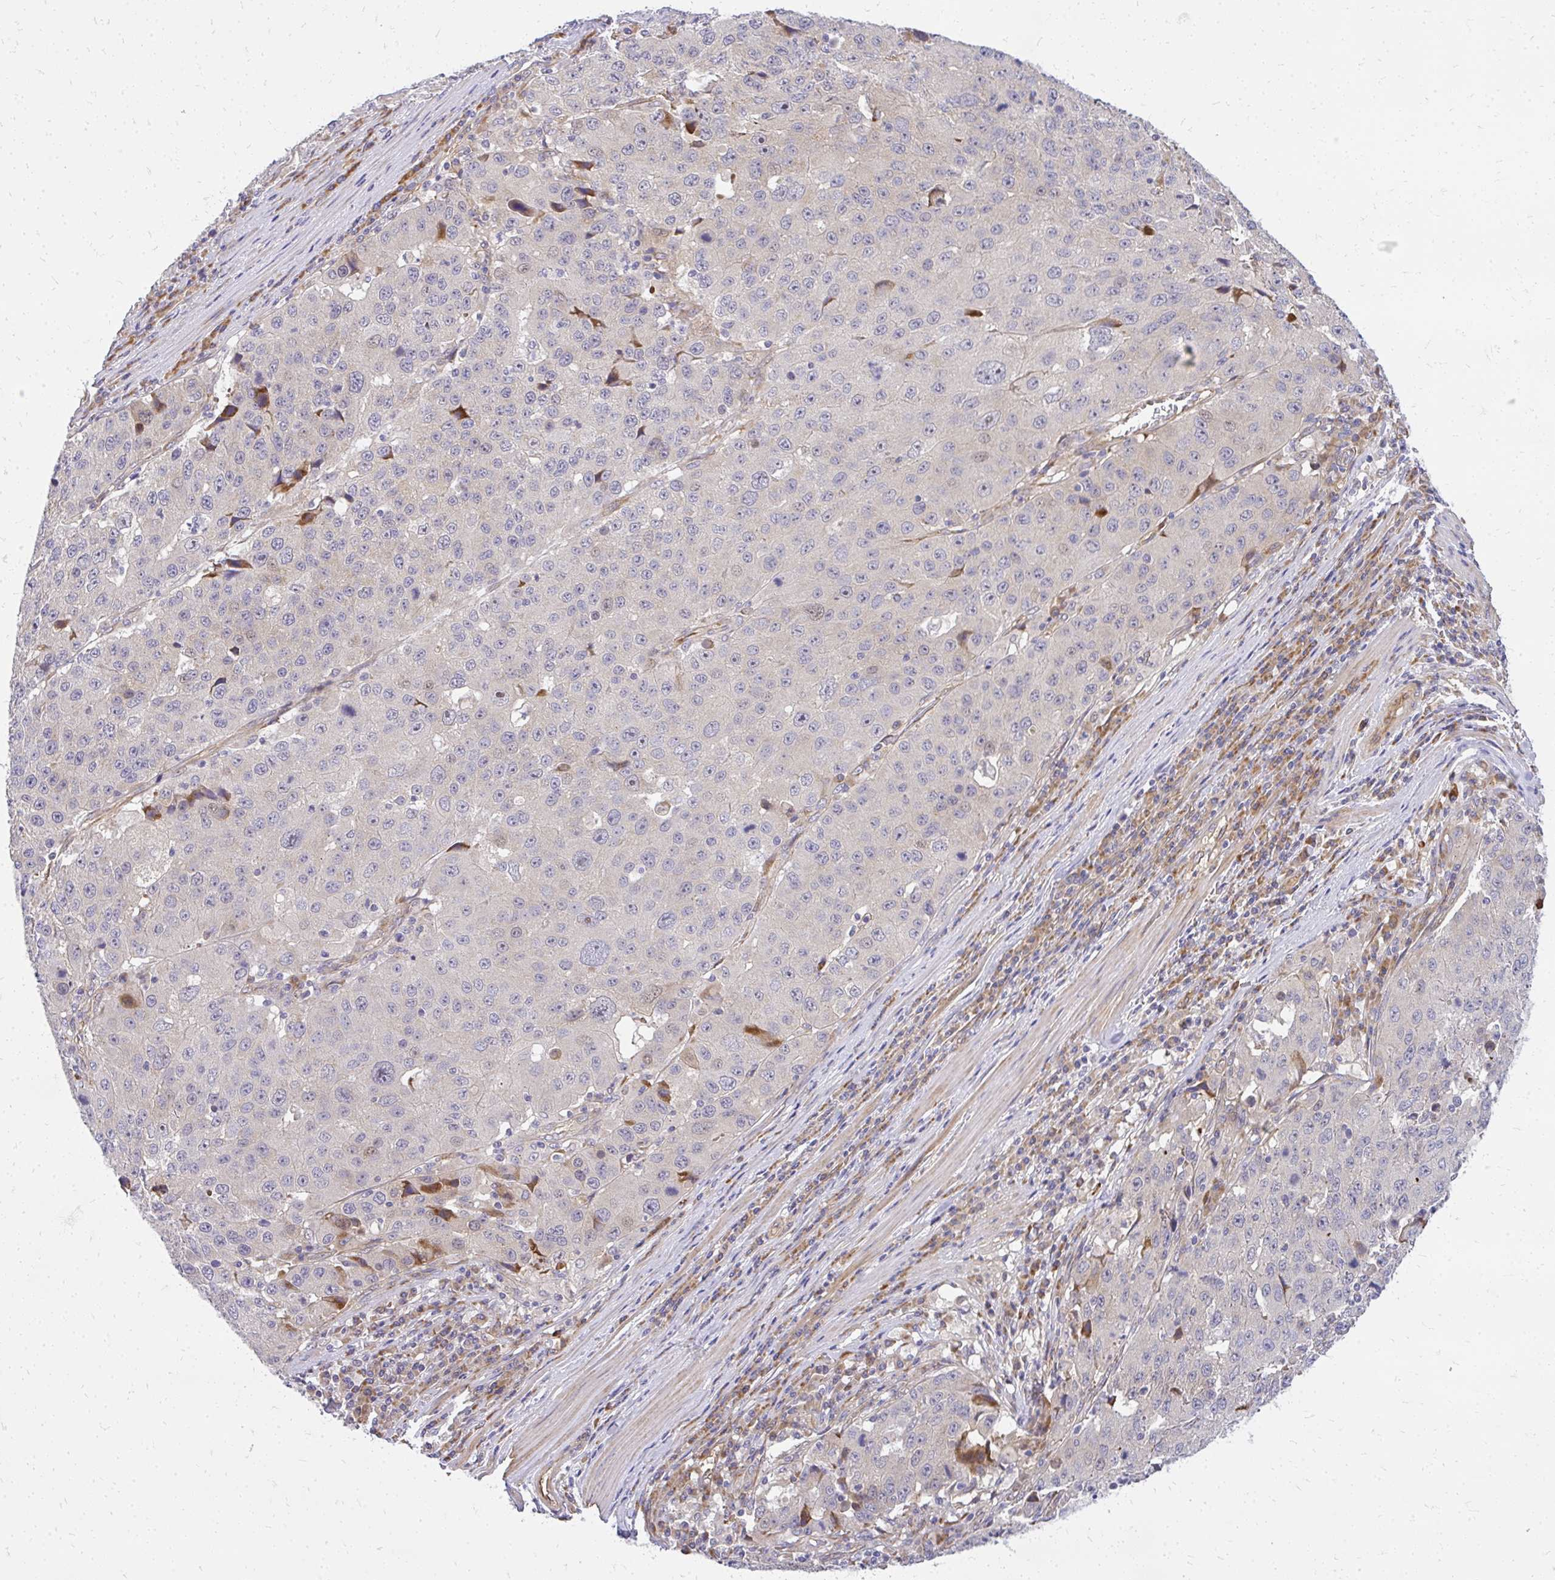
{"staining": {"intensity": "negative", "quantity": "none", "location": "none"}, "tissue": "stomach cancer", "cell_type": "Tumor cells", "image_type": "cancer", "snomed": [{"axis": "morphology", "description": "Adenocarcinoma, NOS"}, {"axis": "topography", "description": "Stomach"}], "caption": "High power microscopy histopathology image of an immunohistochemistry photomicrograph of stomach adenocarcinoma, revealing no significant staining in tumor cells.", "gene": "RSKR", "patient": {"sex": "male", "age": 71}}